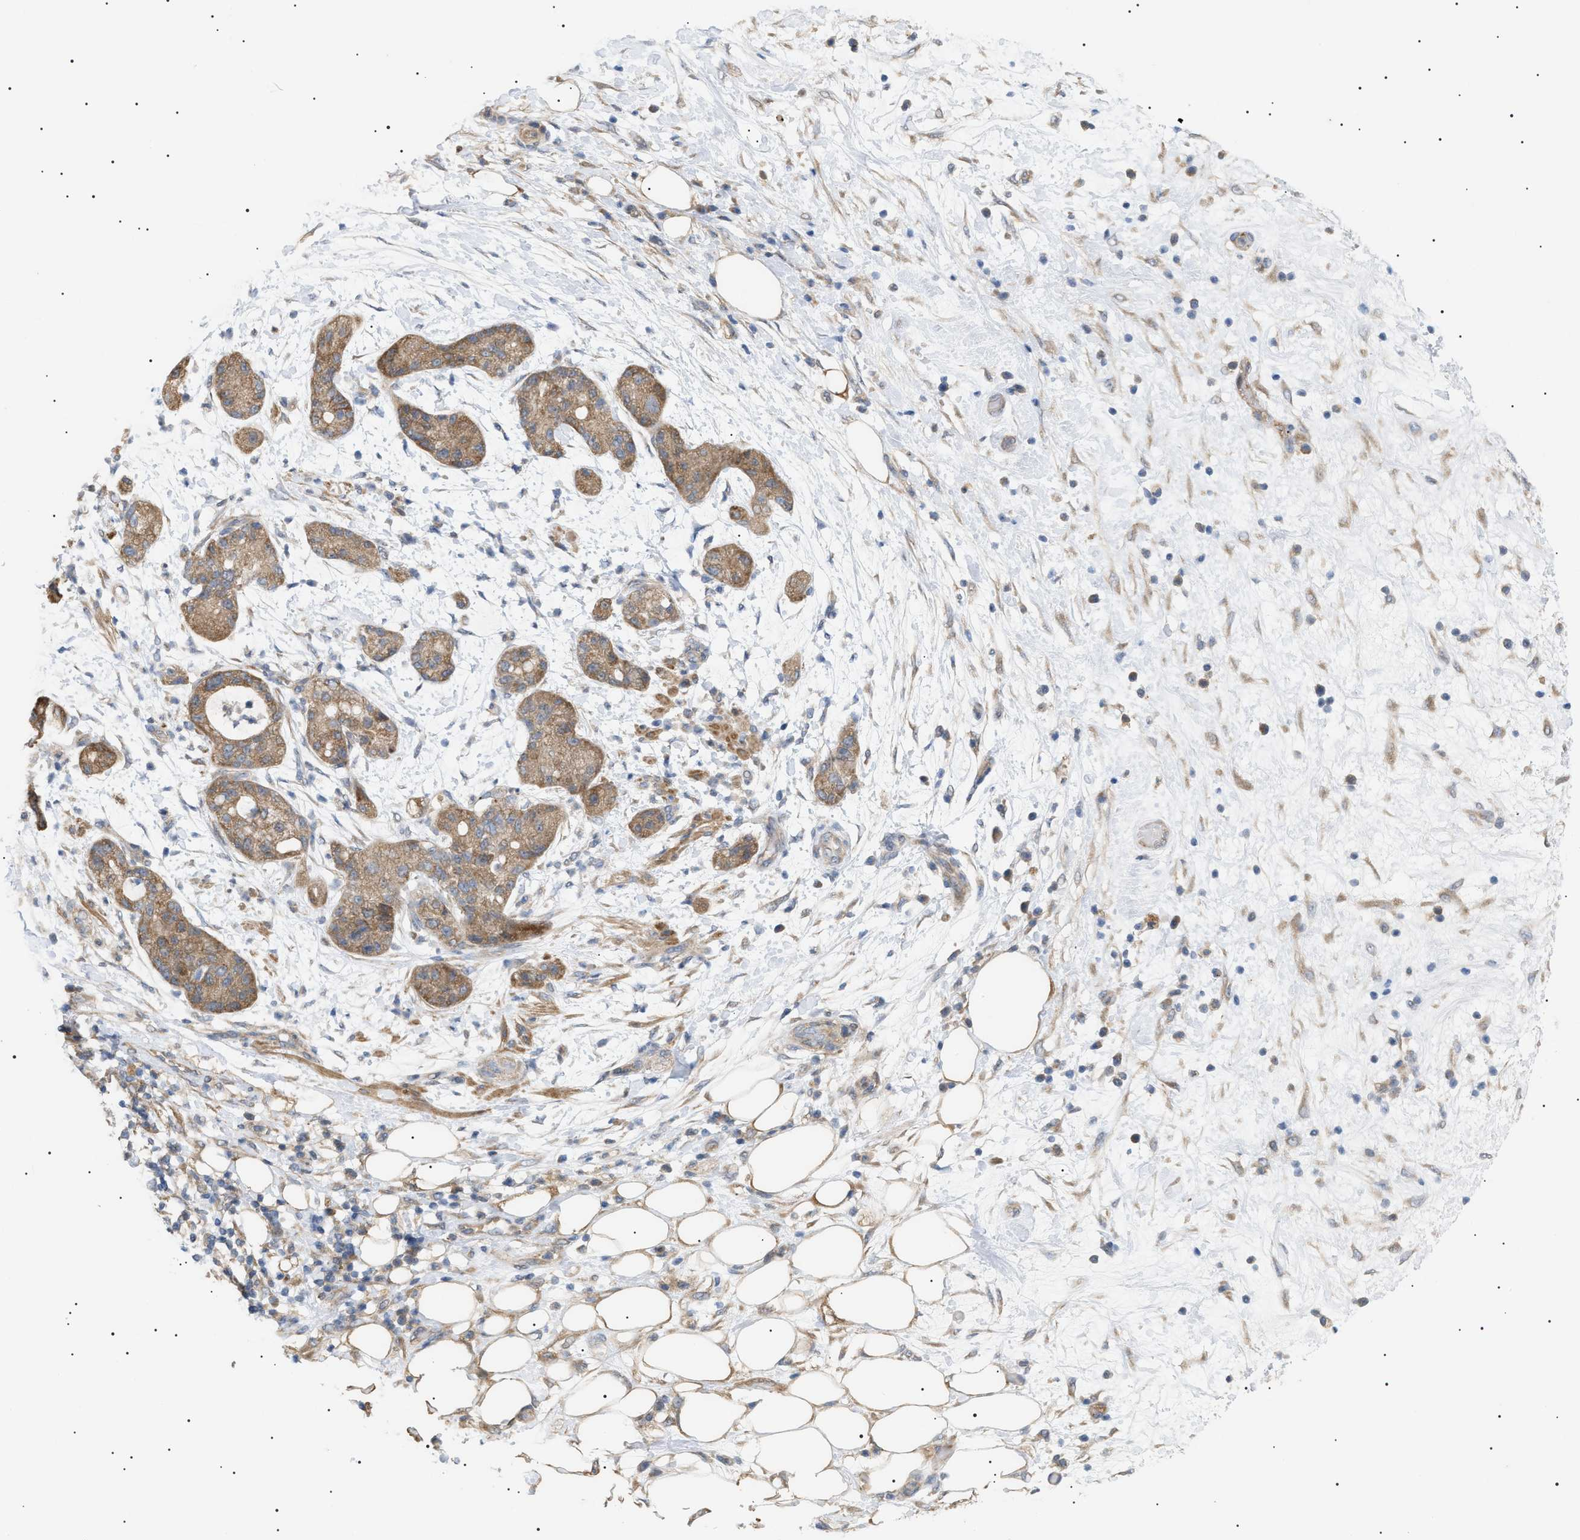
{"staining": {"intensity": "moderate", "quantity": ">75%", "location": "cytoplasmic/membranous"}, "tissue": "pancreatic cancer", "cell_type": "Tumor cells", "image_type": "cancer", "snomed": [{"axis": "morphology", "description": "Adenocarcinoma, NOS"}, {"axis": "topography", "description": "Pancreas"}], "caption": "IHC image of pancreatic cancer stained for a protein (brown), which exhibits medium levels of moderate cytoplasmic/membranous staining in about >75% of tumor cells.", "gene": "IRS2", "patient": {"sex": "female", "age": 78}}